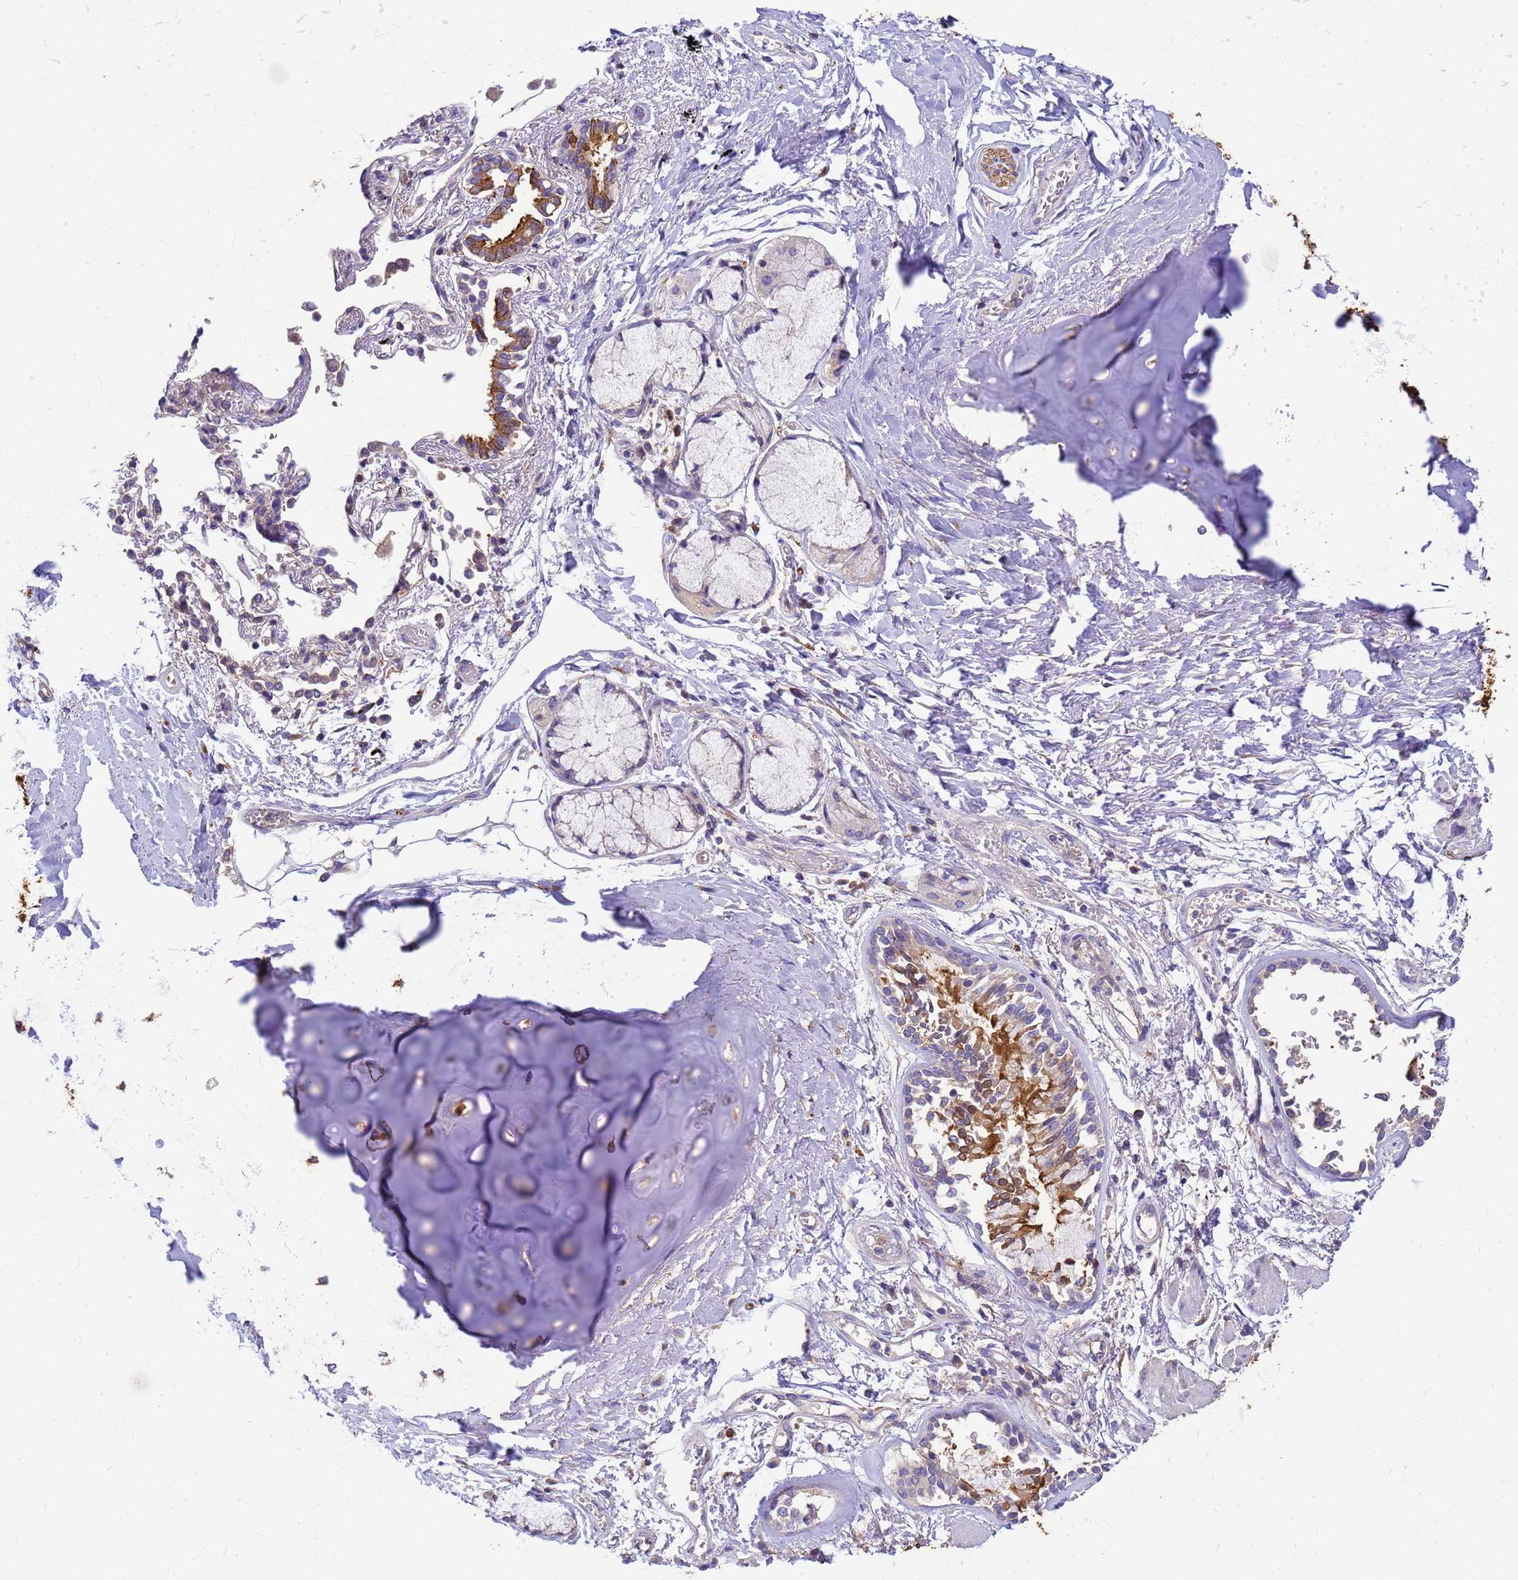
{"staining": {"intensity": "moderate", "quantity": "<25%", "location": "cytoplasmic/membranous"}, "tissue": "adipose tissue", "cell_type": "Adipocytes", "image_type": "normal", "snomed": [{"axis": "morphology", "description": "Normal tissue, NOS"}, {"axis": "topography", "description": "Cartilage tissue"}], "caption": "Protein expression analysis of benign adipose tissue displays moderate cytoplasmic/membranous positivity in approximately <25% of adipocytes. (Brightfield microscopy of DAB IHC at high magnification).", "gene": "ENSG00000198211", "patient": {"sex": "male", "age": 73}}